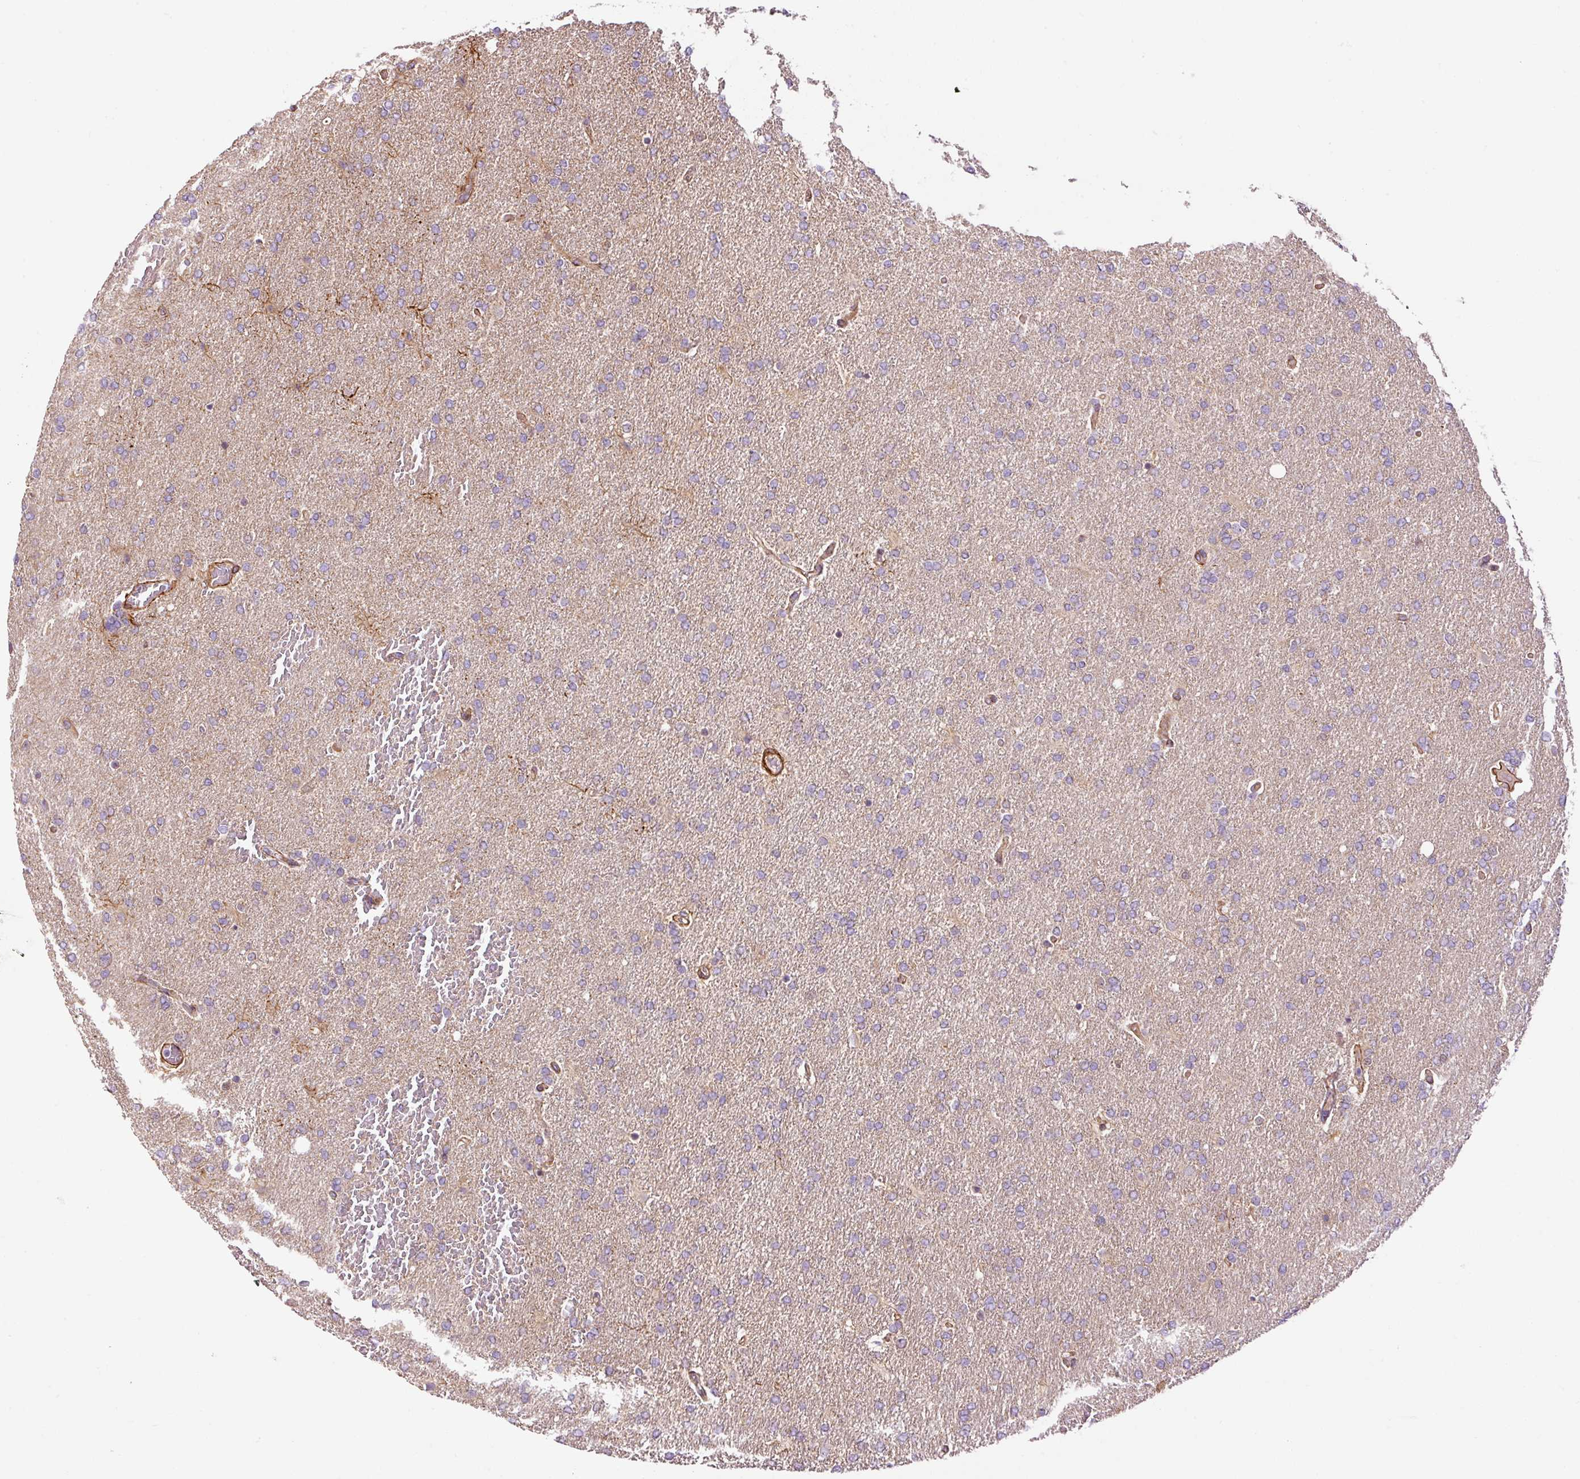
{"staining": {"intensity": "negative", "quantity": "none", "location": "none"}, "tissue": "glioma", "cell_type": "Tumor cells", "image_type": "cancer", "snomed": [{"axis": "morphology", "description": "Glioma, malignant, High grade"}, {"axis": "topography", "description": "Brain"}], "caption": "High power microscopy micrograph of an immunohistochemistry image of malignant glioma (high-grade), revealing no significant staining in tumor cells.", "gene": "PPP1R14B", "patient": {"sex": "male", "age": 72}}